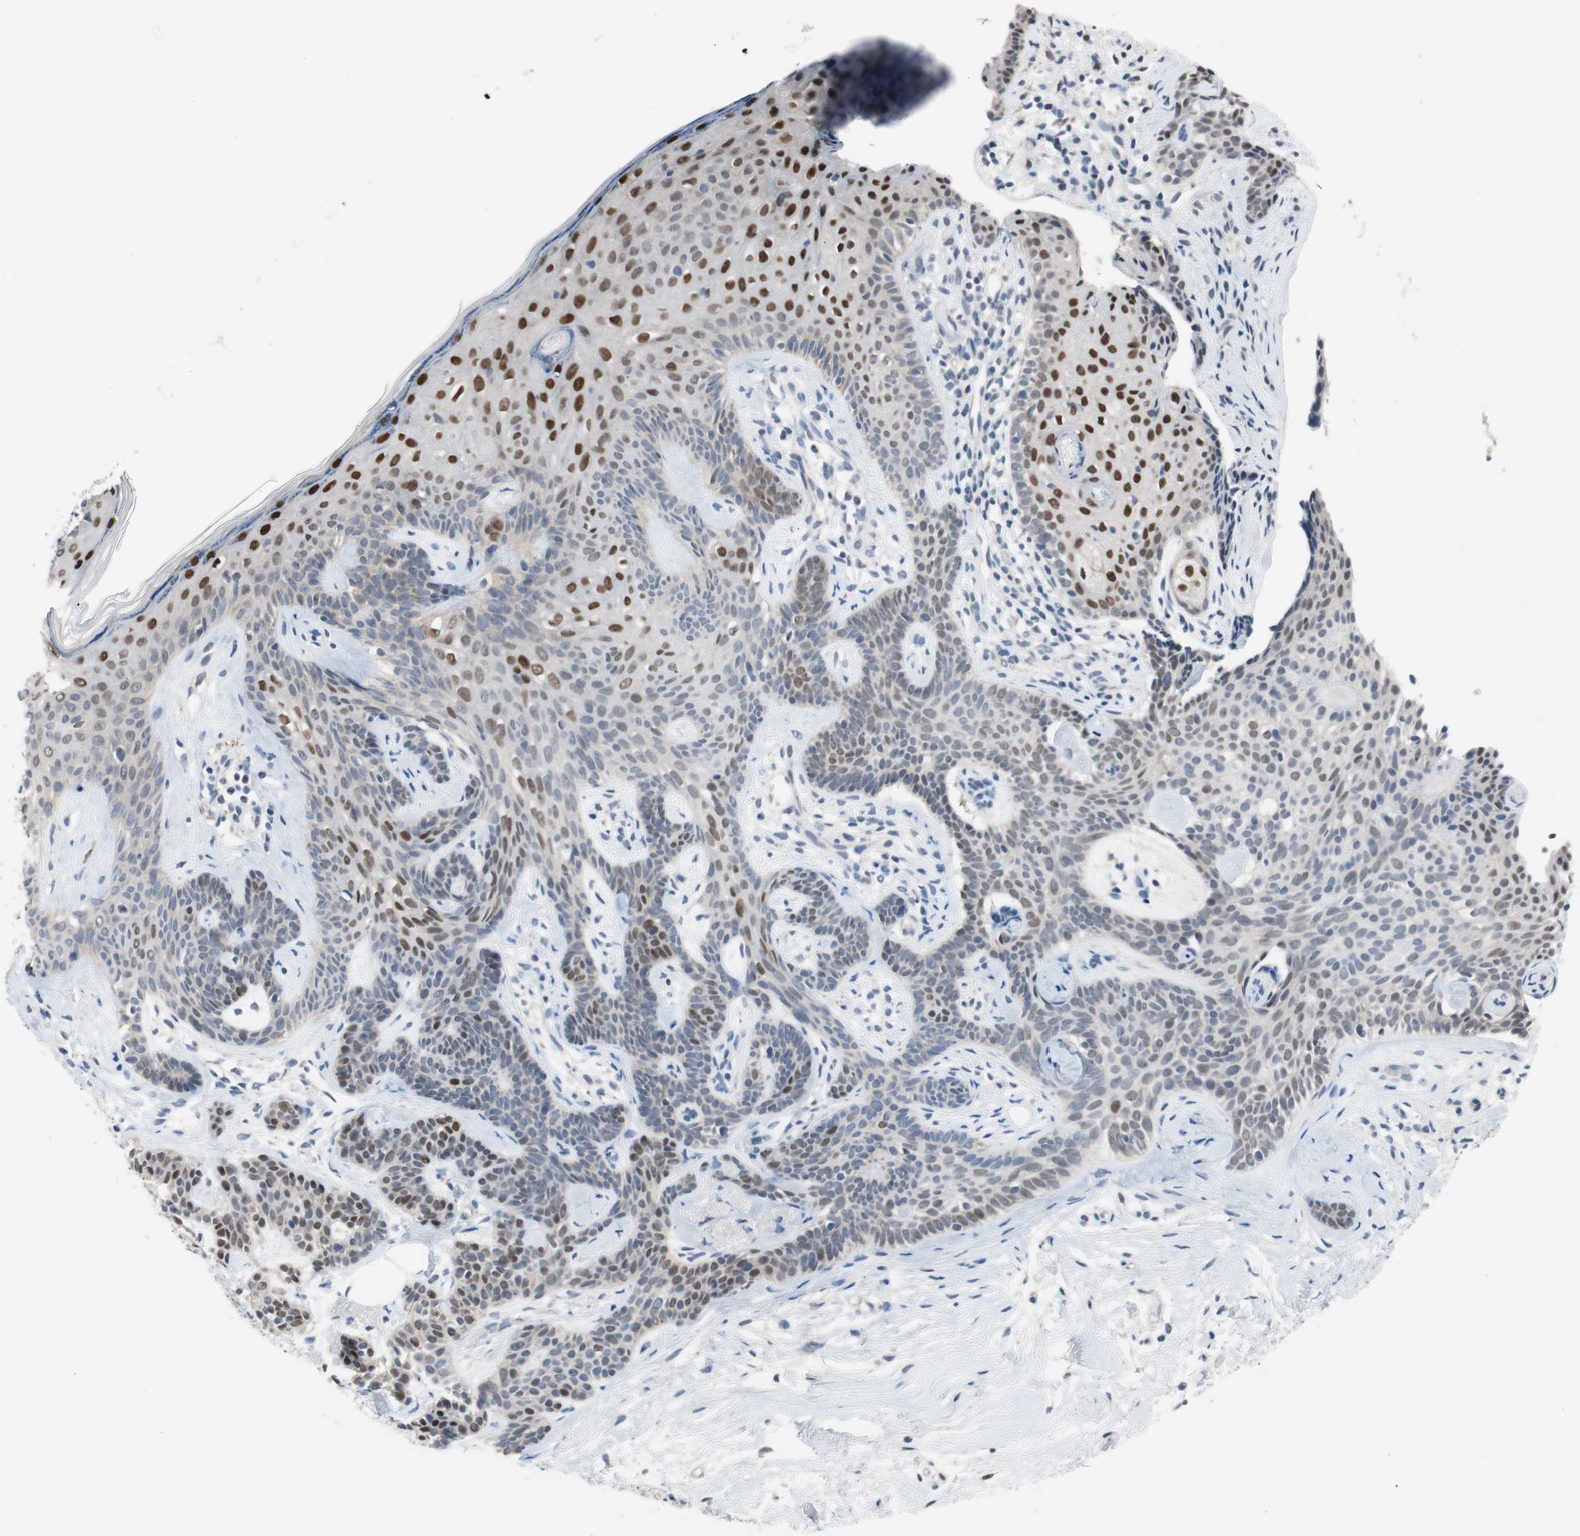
{"staining": {"intensity": "weak", "quantity": "25%-75%", "location": "nuclear"}, "tissue": "skin cancer", "cell_type": "Tumor cells", "image_type": "cancer", "snomed": [{"axis": "morphology", "description": "Developmental malformation"}, {"axis": "morphology", "description": "Basal cell carcinoma"}, {"axis": "topography", "description": "Skin"}], "caption": "About 25%-75% of tumor cells in basal cell carcinoma (skin) reveal weak nuclear protein staining as visualized by brown immunohistochemical staining.", "gene": "GRHL1", "patient": {"sex": "female", "age": 62}}